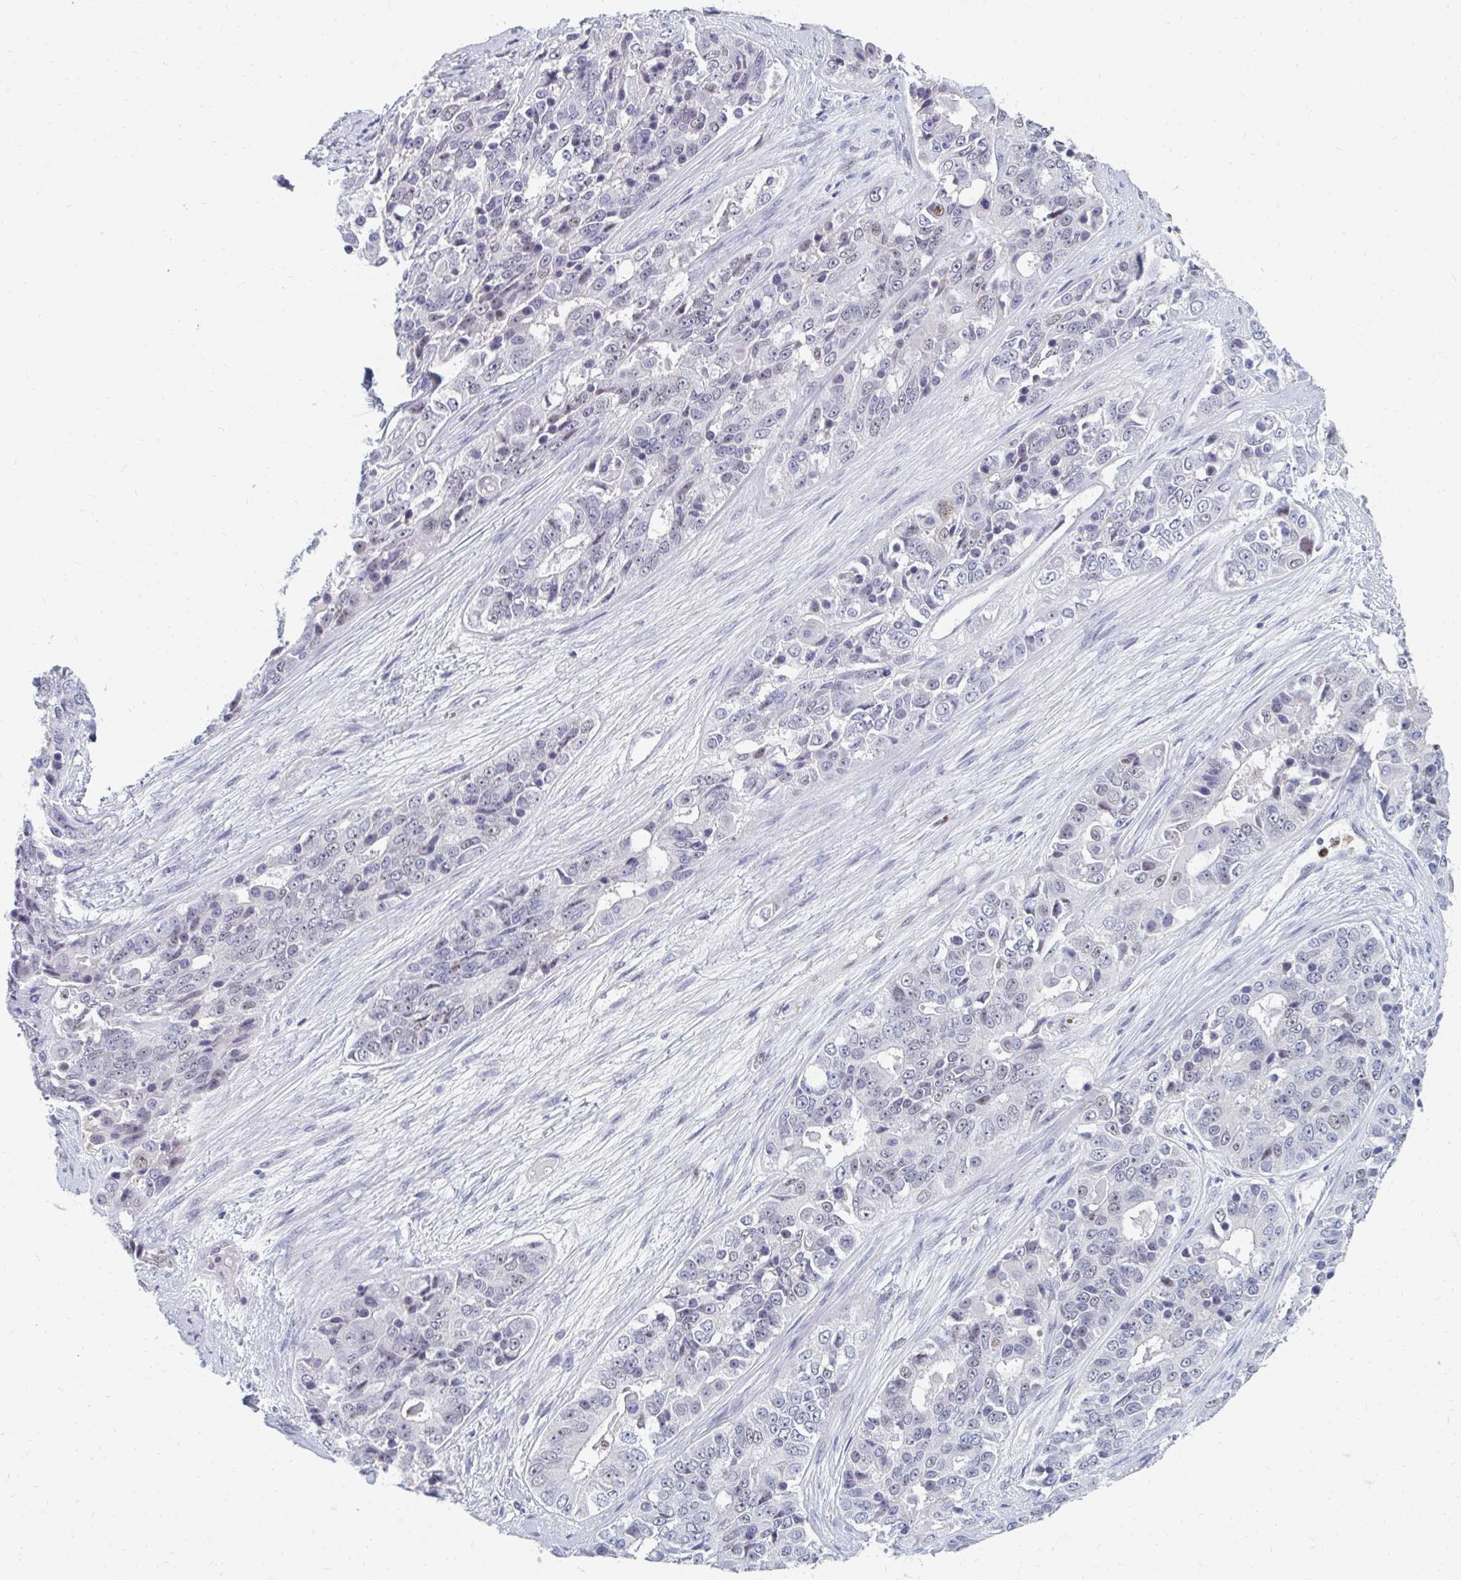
{"staining": {"intensity": "weak", "quantity": "25%-75%", "location": "nuclear"}, "tissue": "ovarian cancer", "cell_type": "Tumor cells", "image_type": "cancer", "snomed": [{"axis": "morphology", "description": "Carcinoma, endometroid"}, {"axis": "topography", "description": "Ovary"}], "caption": "Immunohistochemistry (IHC) micrograph of neoplastic tissue: ovarian endometroid carcinoma stained using IHC demonstrates low levels of weak protein expression localized specifically in the nuclear of tumor cells, appearing as a nuclear brown color.", "gene": "PLK3", "patient": {"sex": "female", "age": 51}}